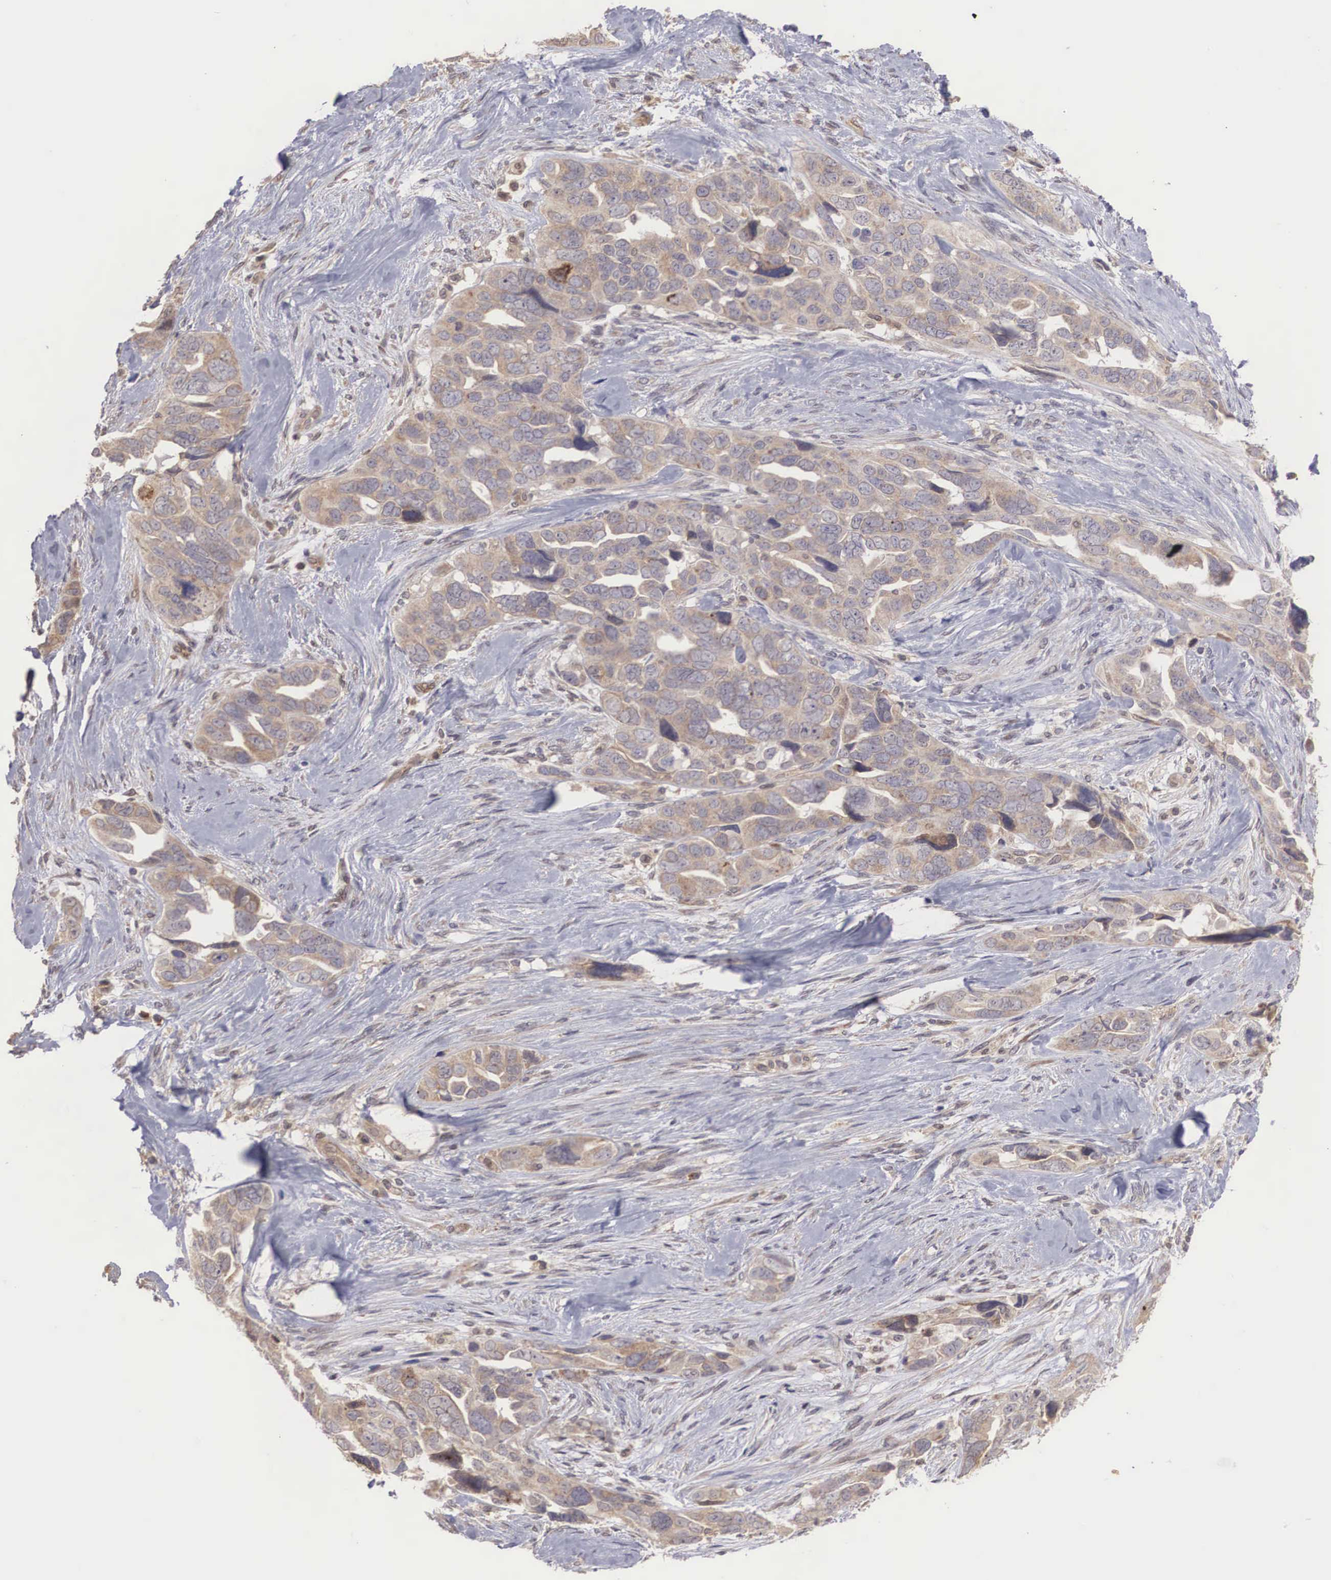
{"staining": {"intensity": "weak", "quantity": ">75%", "location": "cytoplasmic/membranous"}, "tissue": "ovarian cancer", "cell_type": "Tumor cells", "image_type": "cancer", "snomed": [{"axis": "morphology", "description": "Cystadenocarcinoma, serous, NOS"}, {"axis": "topography", "description": "Ovary"}], "caption": "High-power microscopy captured an immunohistochemistry image of serous cystadenocarcinoma (ovarian), revealing weak cytoplasmic/membranous positivity in approximately >75% of tumor cells.", "gene": "DNAJB7", "patient": {"sex": "female", "age": 63}}